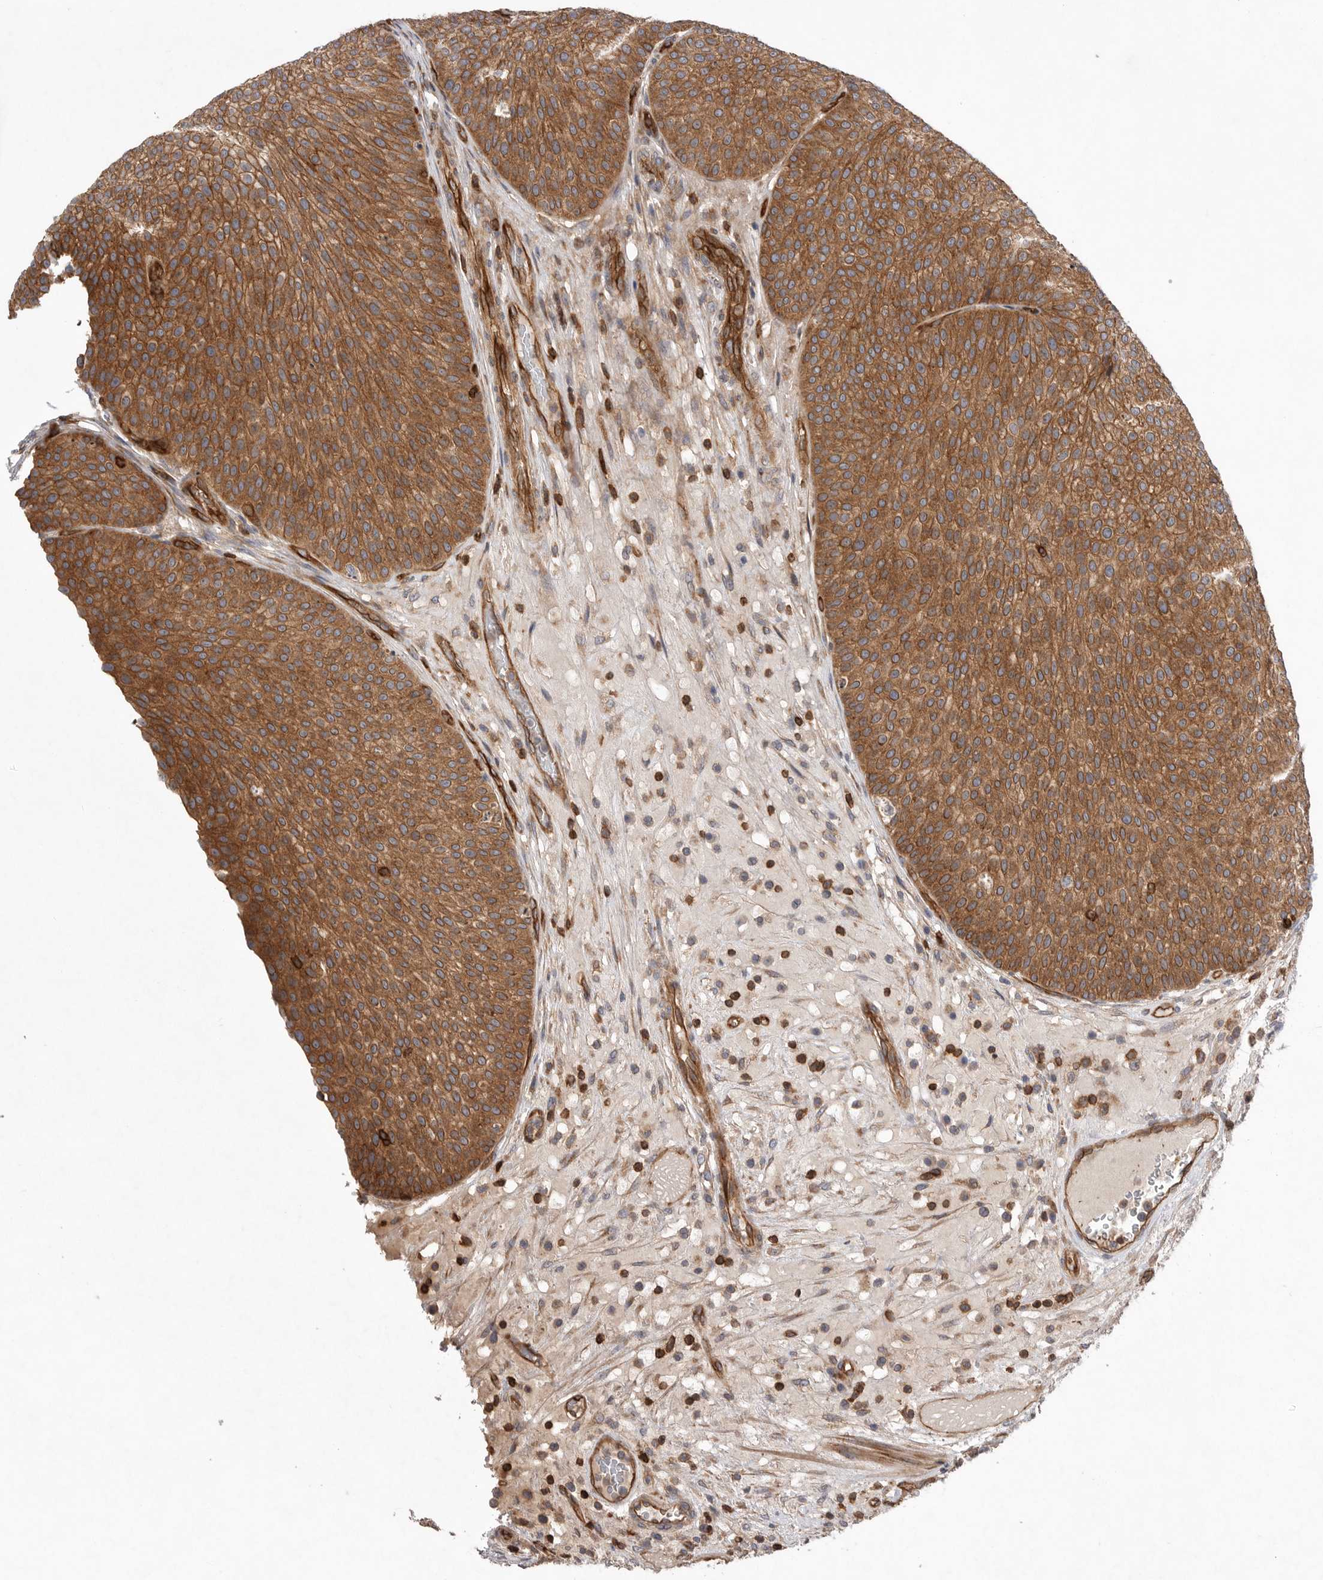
{"staining": {"intensity": "moderate", "quantity": ">75%", "location": "cytoplasmic/membranous"}, "tissue": "urothelial cancer", "cell_type": "Tumor cells", "image_type": "cancer", "snomed": [{"axis": "morphology", "description": "Normal tissue, NOS"}, {"axis": "morphology", "description": "Urothelial carcinoma, Low grade"}, {"axis": "topography", "description": "Smooth muscle"}, {"axis": "topography", "description": "Urinary bladder"}], "caption": "The micrograph exhibits staining of urothelial carcinoma (low-grade), revealing moderate cytoplasmic/membranous protein expression (brown color) within tumor cells. The staining is performed using DAB brown chromogen to label protein expression. The nuclei are counter-stained blue using hematoxylin.", "gene": "PRKCH", "patient": {"sex": "male", "age": 60}}